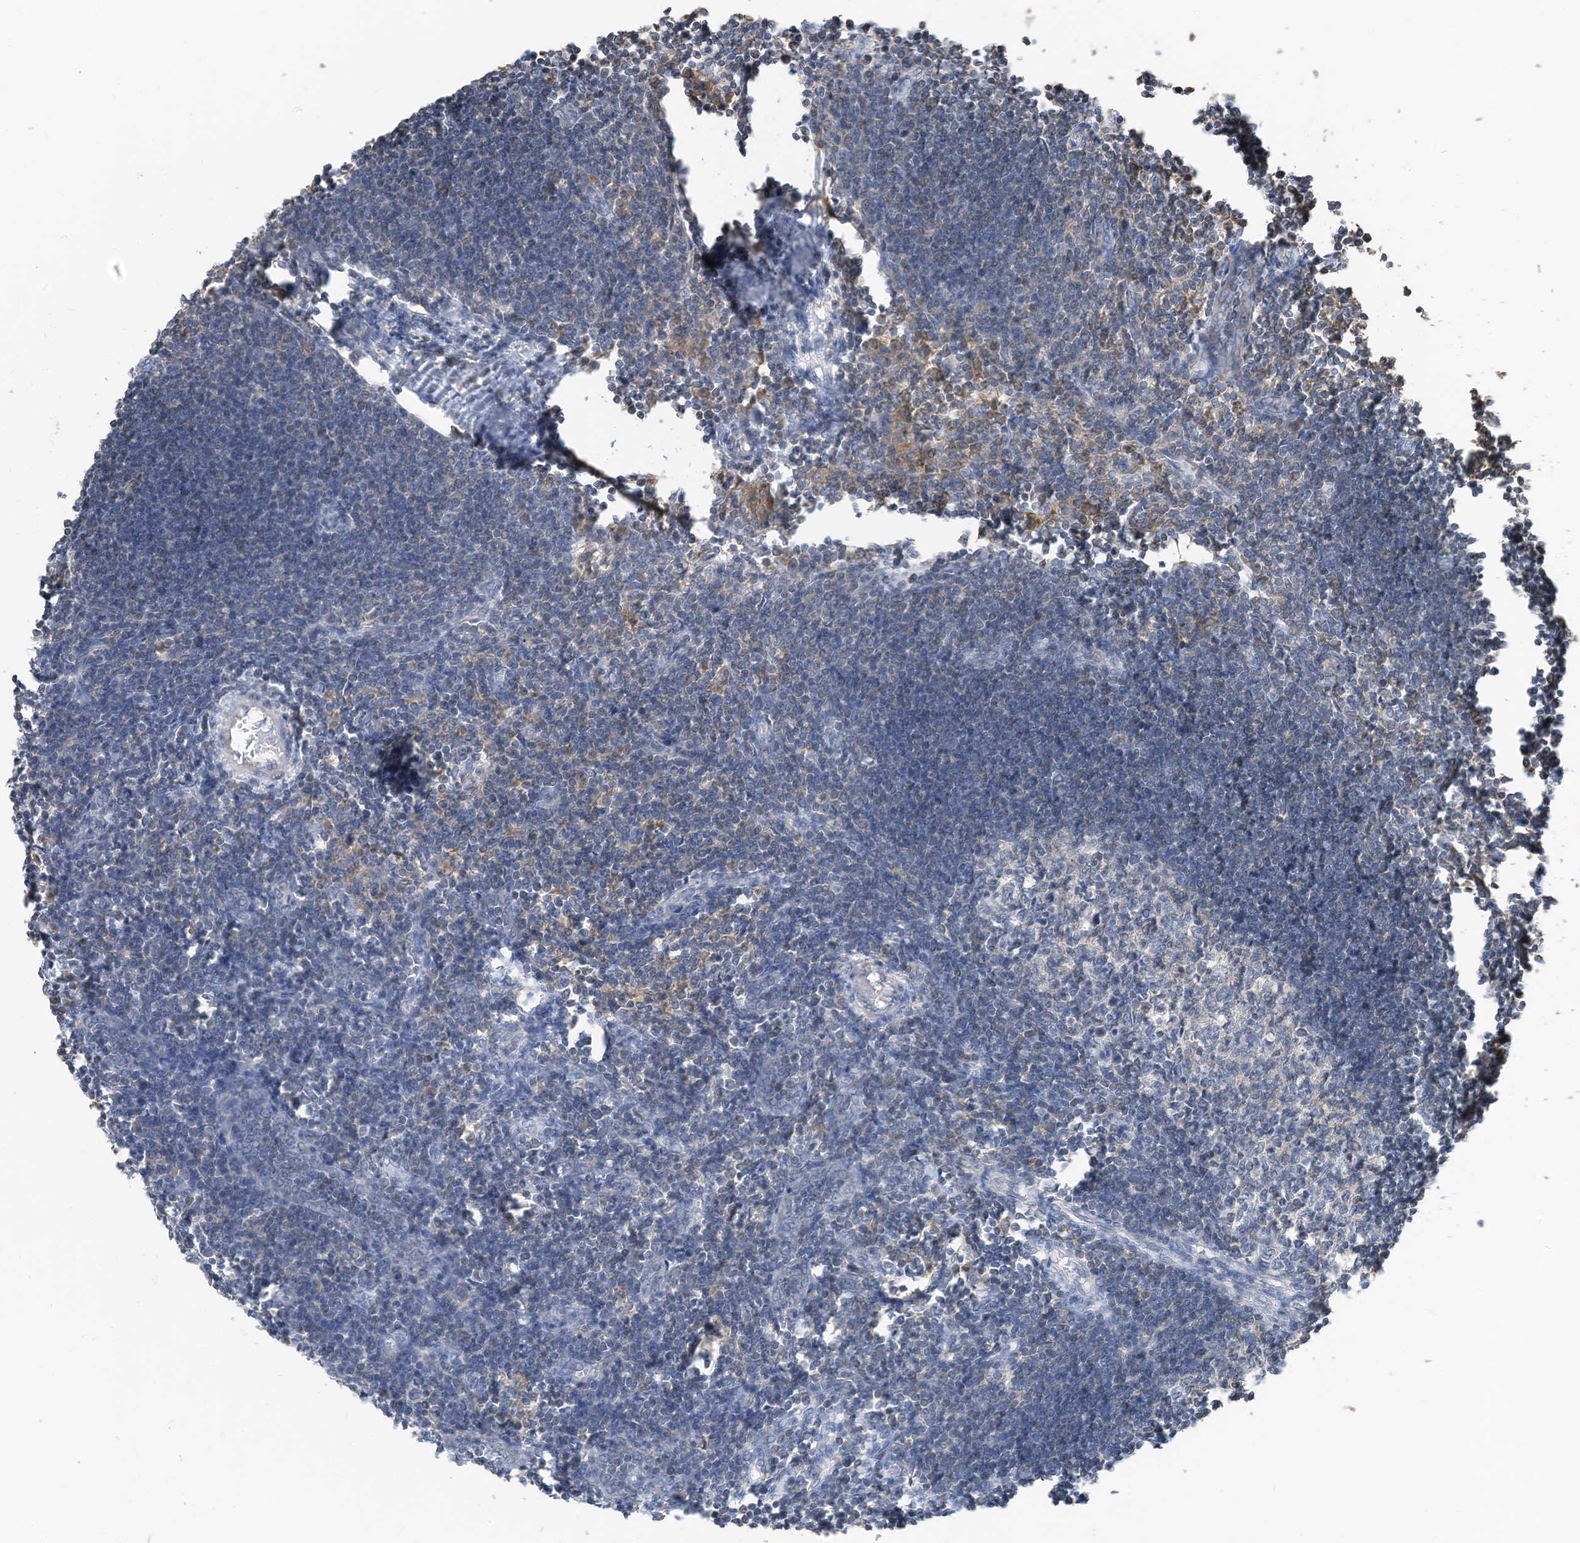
{"staining": {"intensity": "negative", "quantity": "none", "location": "none"}, "tissue": "lymph node", "cell_type": "Germinal center cells", "image_type": "normal", "snomed": [{"axis": "morphology", "description": "Normal tissue, NOS"}, {"axis": "morphology", "description": "Malignant melanoma, Metastatic site"}, {"axis": "topography", "description": "Lymph node"}], "caption": "The immunohistochemistry (IHC) photomicrograph has no significant positivity in germinal center cells of lymph node. (DAB (3,3'-diaminobenzidine) immunohistochemistry (IHC), high magnification).", "gene": "SLFN14", "patient": {"sex": "male", "age": 41}}